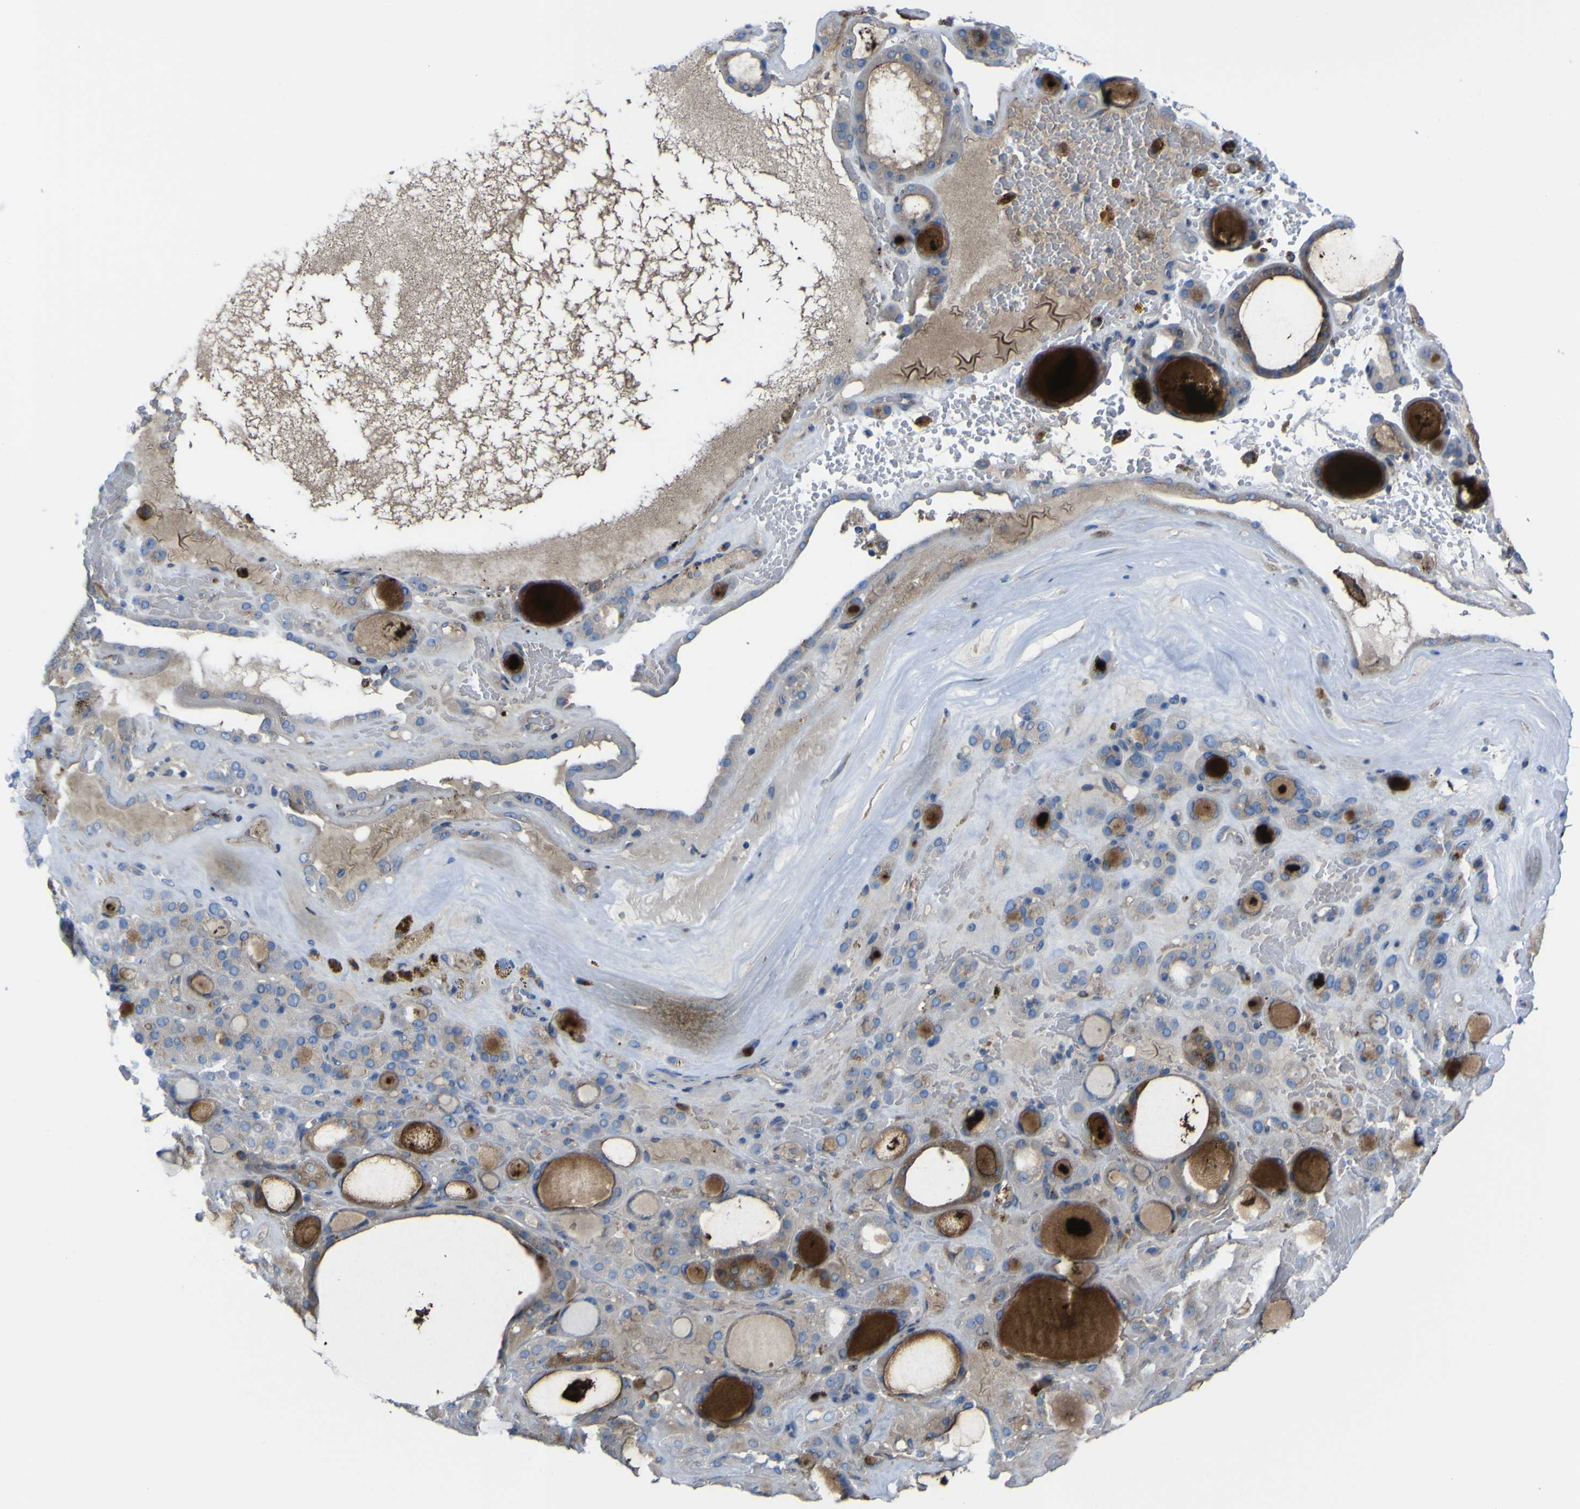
{"staining": {"intensity": "moderate", "quantity": ">75%", "location": "cytoplasmic/membranous"}, "tissue": "thyroid gland", "cell_type": "Glandular cells", "image_type": "normal", "snomed": [{"axis": "morphology", "description": "Normal tissue, NOS"}, {"axis": "morphology", "description": "Carcinoma, NOS"}, {"axis": "topography", "description": "Thyroid gland"}], "caption": "Moderate cytoplasmic/membranous protein expression is seen in about >75% of glandular cells in thyroid gland.", "gene": "CST3", "patient": {"sex": "female", "age": 86}}